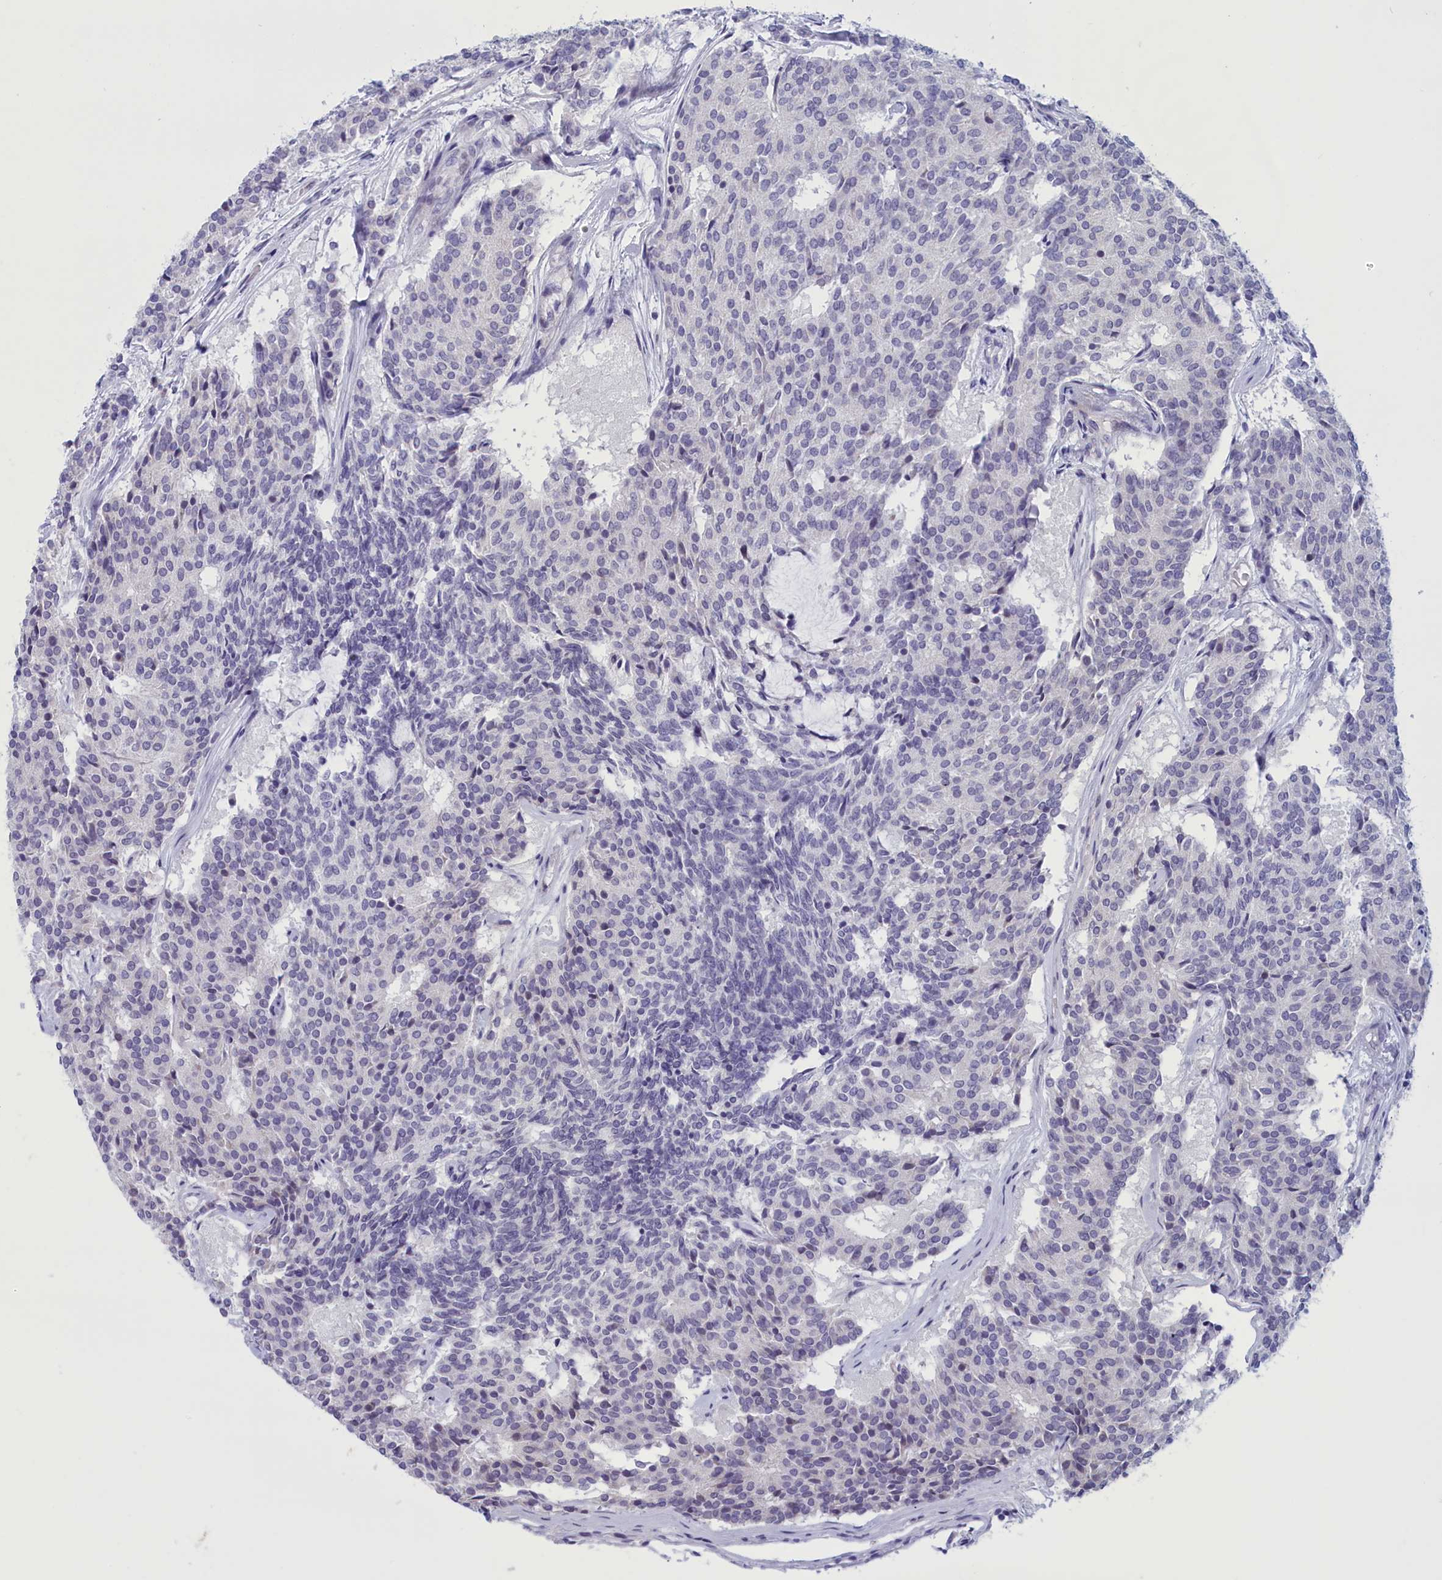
{"staining": {"intensity": "negative", "quantity": "none", "location": "none"}, "tissue": "carcinoid", "cell_type": "Tumor cells", "image_type": "cancer", "snomed": [{"axis": "morphology", "description": "Carcinoid, malignant, NOS"}, {"axis": "topography", "description": "Pancreas"}], "caption": "An image of carcinoid stained for a protein shows no brown staining in tumor cells.", "gene": "ELOA2", "patient": {"sex": "female", "age": 54}}